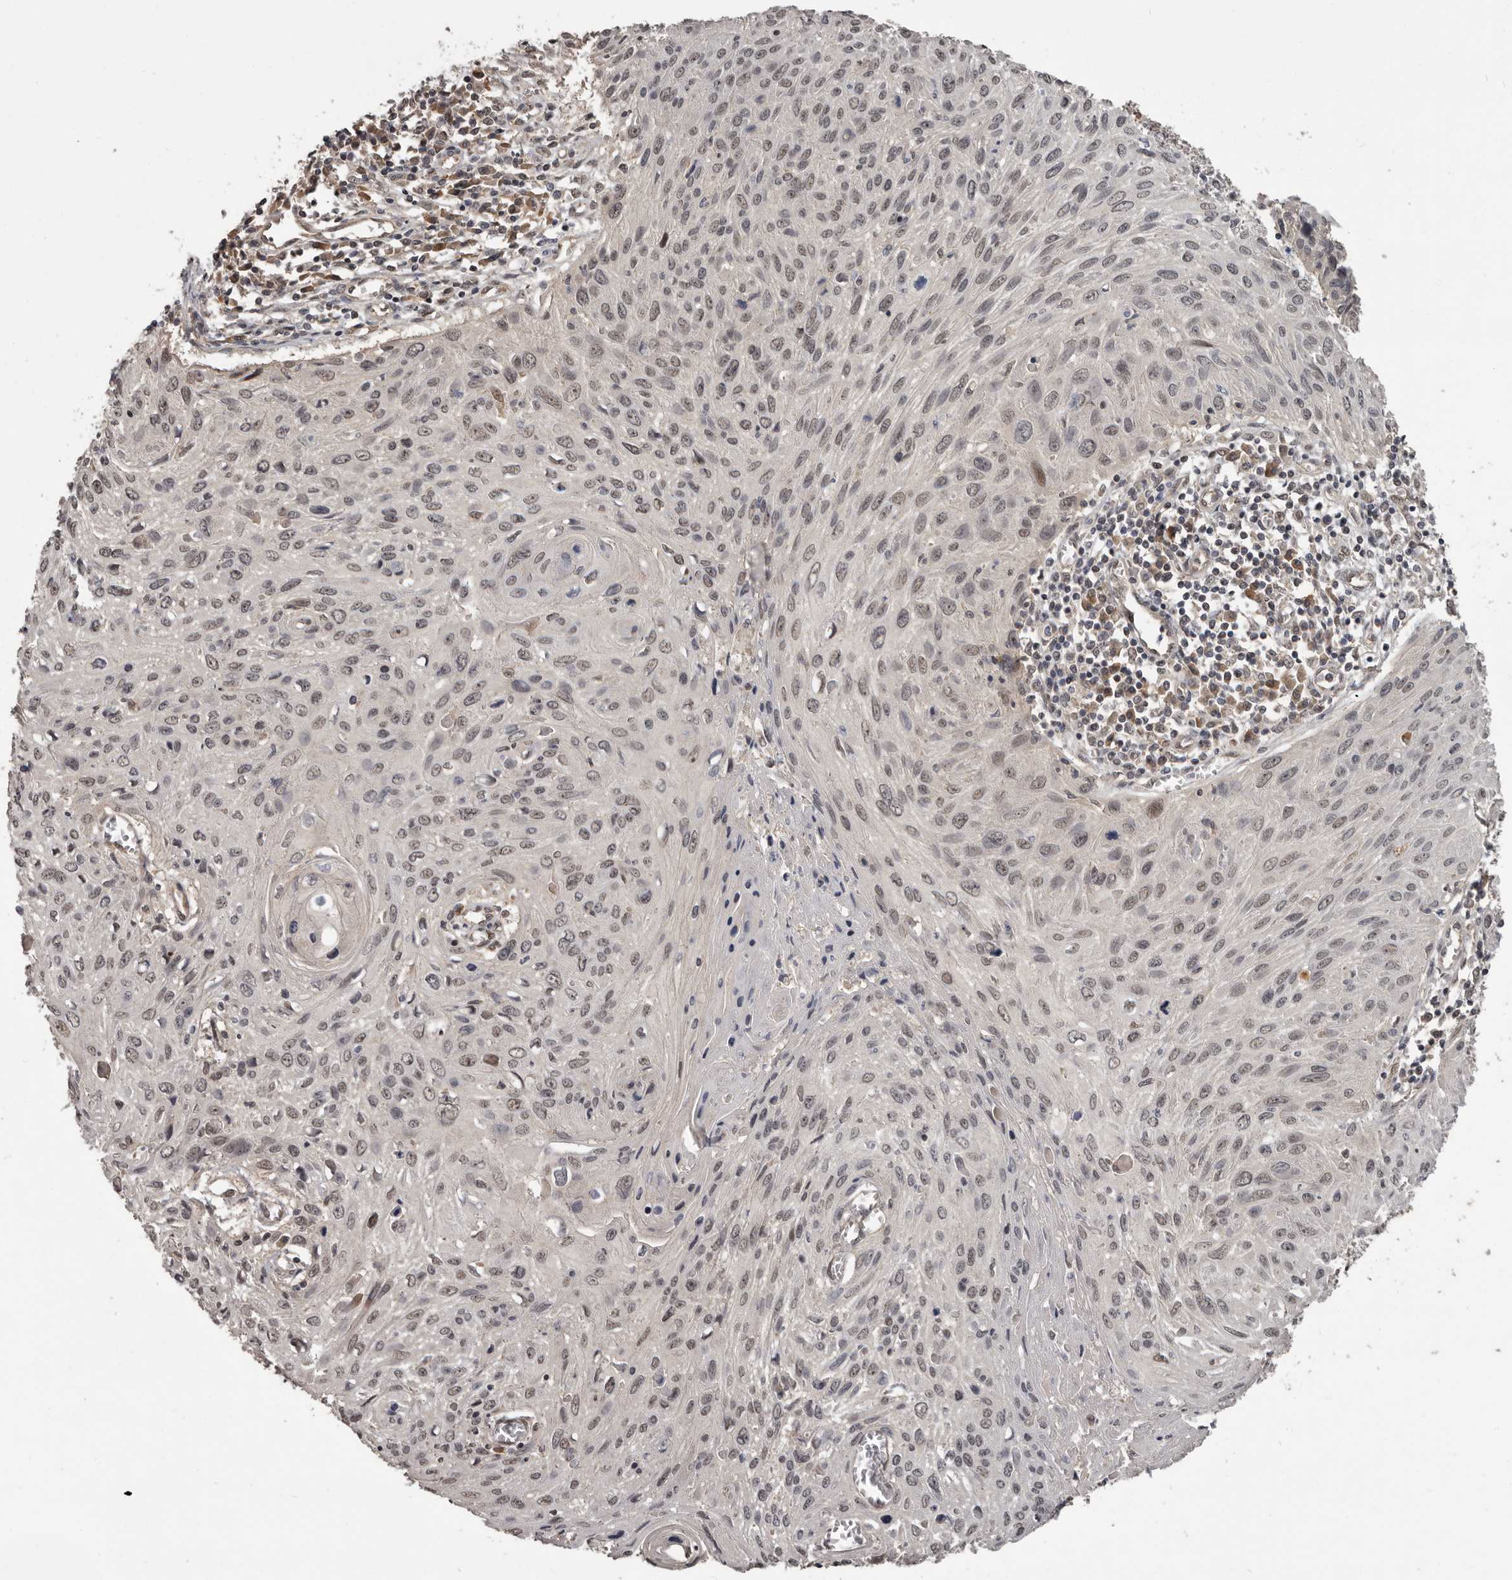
{"staining": {"intensity": "weak", "quantity": ">75%", "location": "nuclear"}, "tissue": "cervical cancer", "cell_type": "Tumor cells", "image_type": "cancer", "snomed": [{"axis": "morphology", "description": "Squamous cell carcinoma, NOS"}, {"axis": "topography", "description": "Cervix"}], "caption": "Immunohistochemical staining of human cervical squamous cell carcinoma demonstrates low levels of weak nuclear expression in about >75% of tumor cells.", "gene": "ZFP14", "patient": {"sex": "female", "age": 51}}